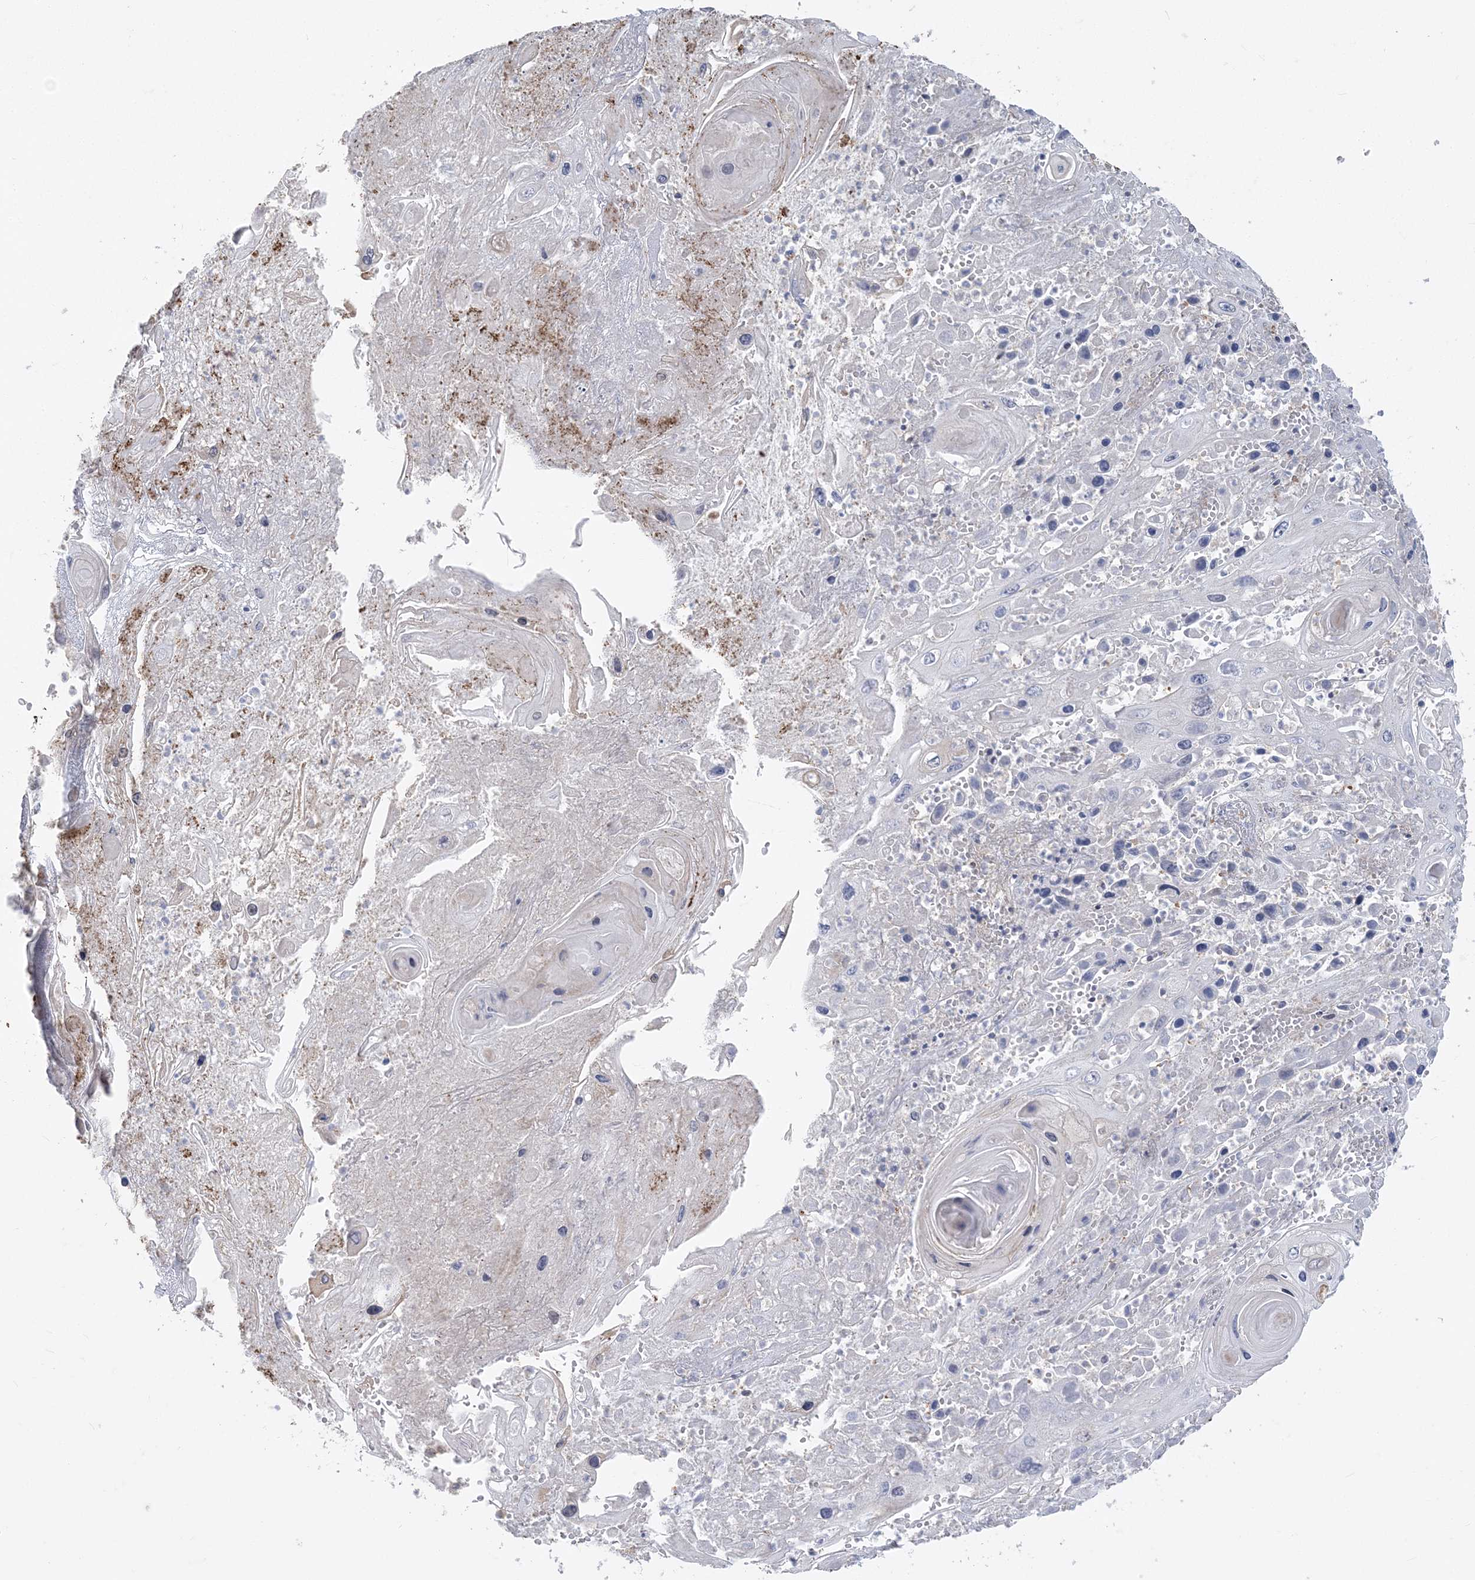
{"staining": {"intensity": "negative", "quantity": "none", "location": "none"}, "tissue": "skin cancer", "cell_type": "Tumor cells", "image_type": "cancer", "snomed": [{"axis": "morphology", "description": "Squamous cell carcinoma, NOS"}, {"axis": "topography", "description": "Skin"}], "caption": "Immunohistochemical staining of human skin squamous cell carcinoma reveals no significant expression in tumor cells.", "gene": "ZC3H6", "patient": {"sex": "male", "age": 55}}